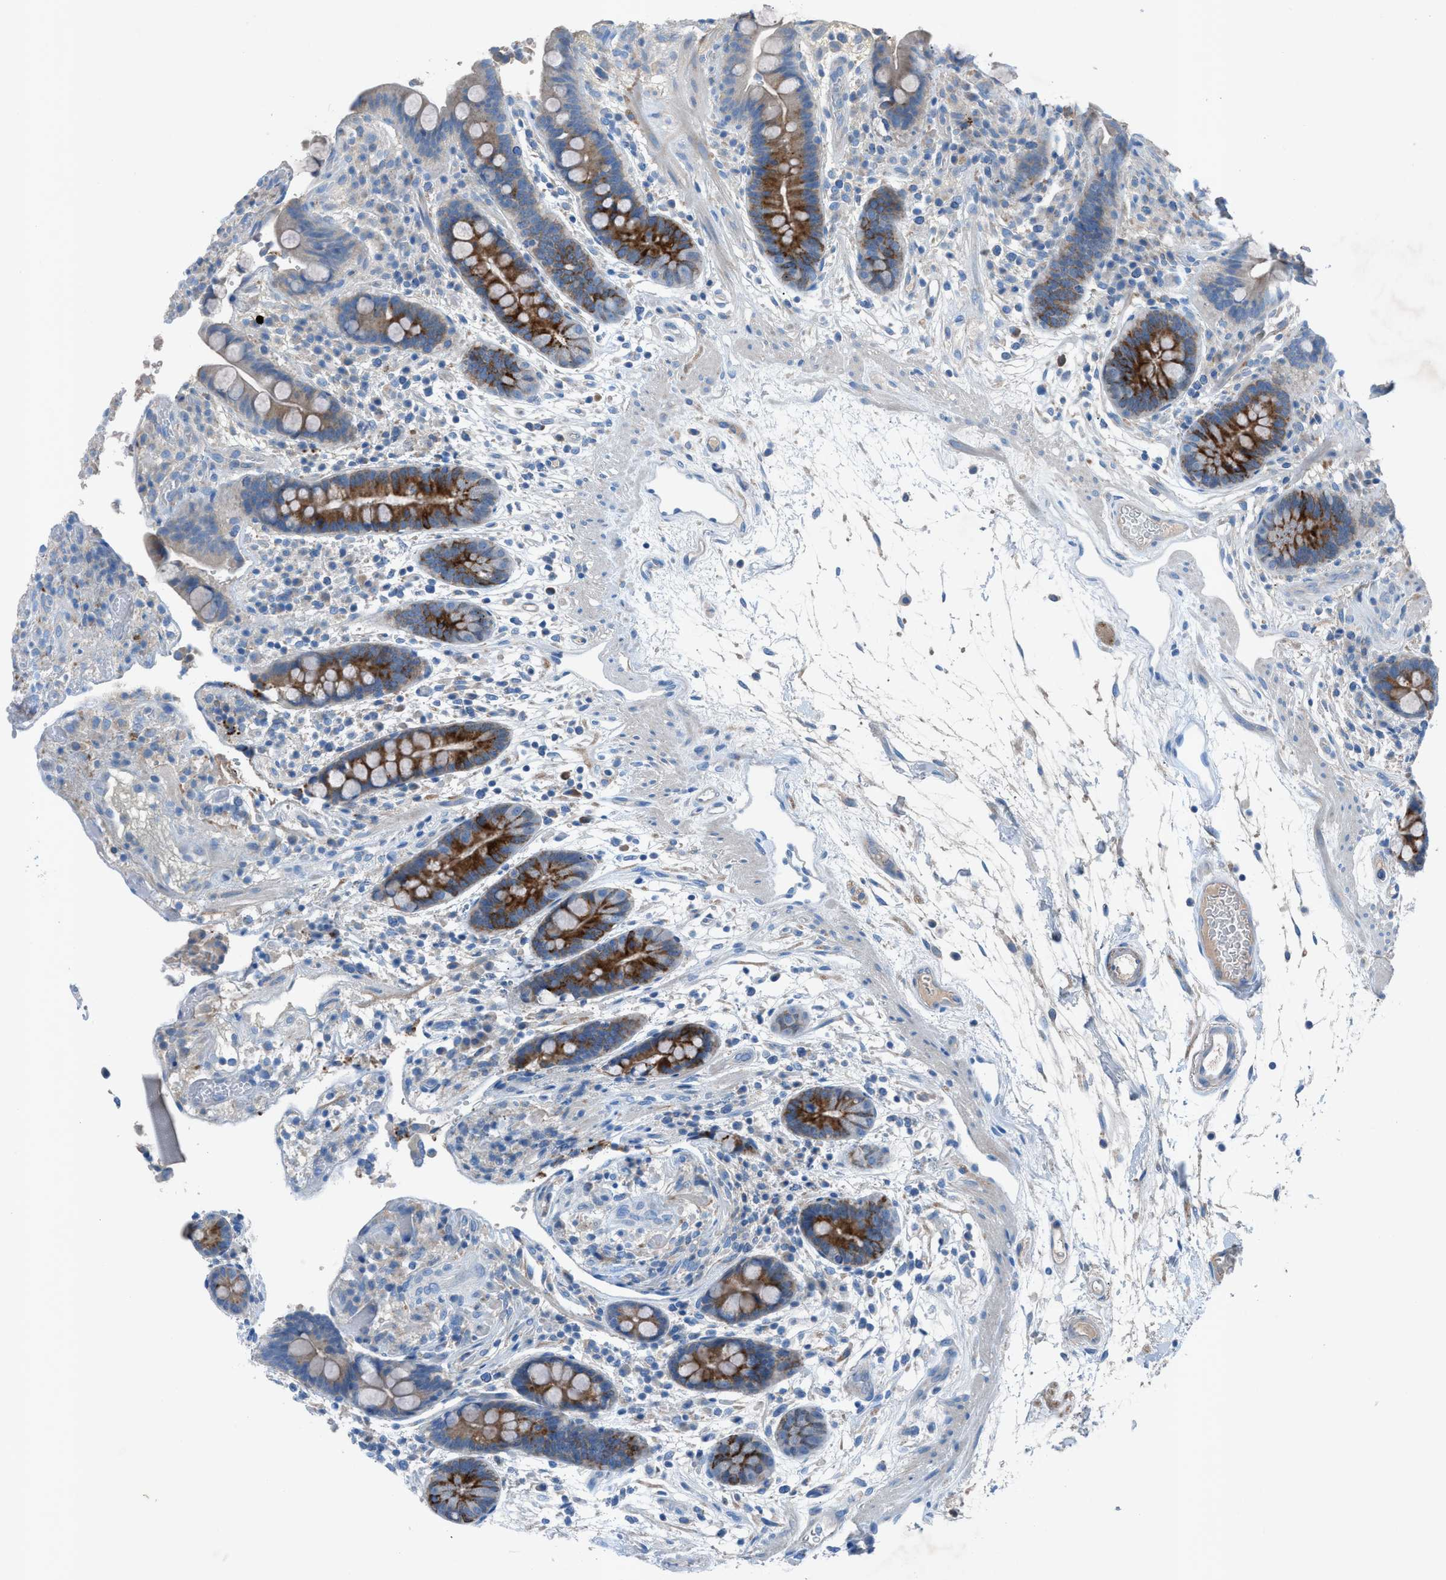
{"staining": {"intensity": "negative", "quantity": "none", "location": "none"}, "tissue": "colon", "cell_type": "Endothelial cells", "image_type": "normal", "snomed": [{"axis": "morphology", "description": "Normal tissue, NOS"}, {"axis": "topography", "description": "Colon"}], "caption": "Immunohistochemical staining of benign colon shows no significant expression in endothelial cells.", "gene": "C5AR2", "patient": {"sex": "male", "age": 73}}